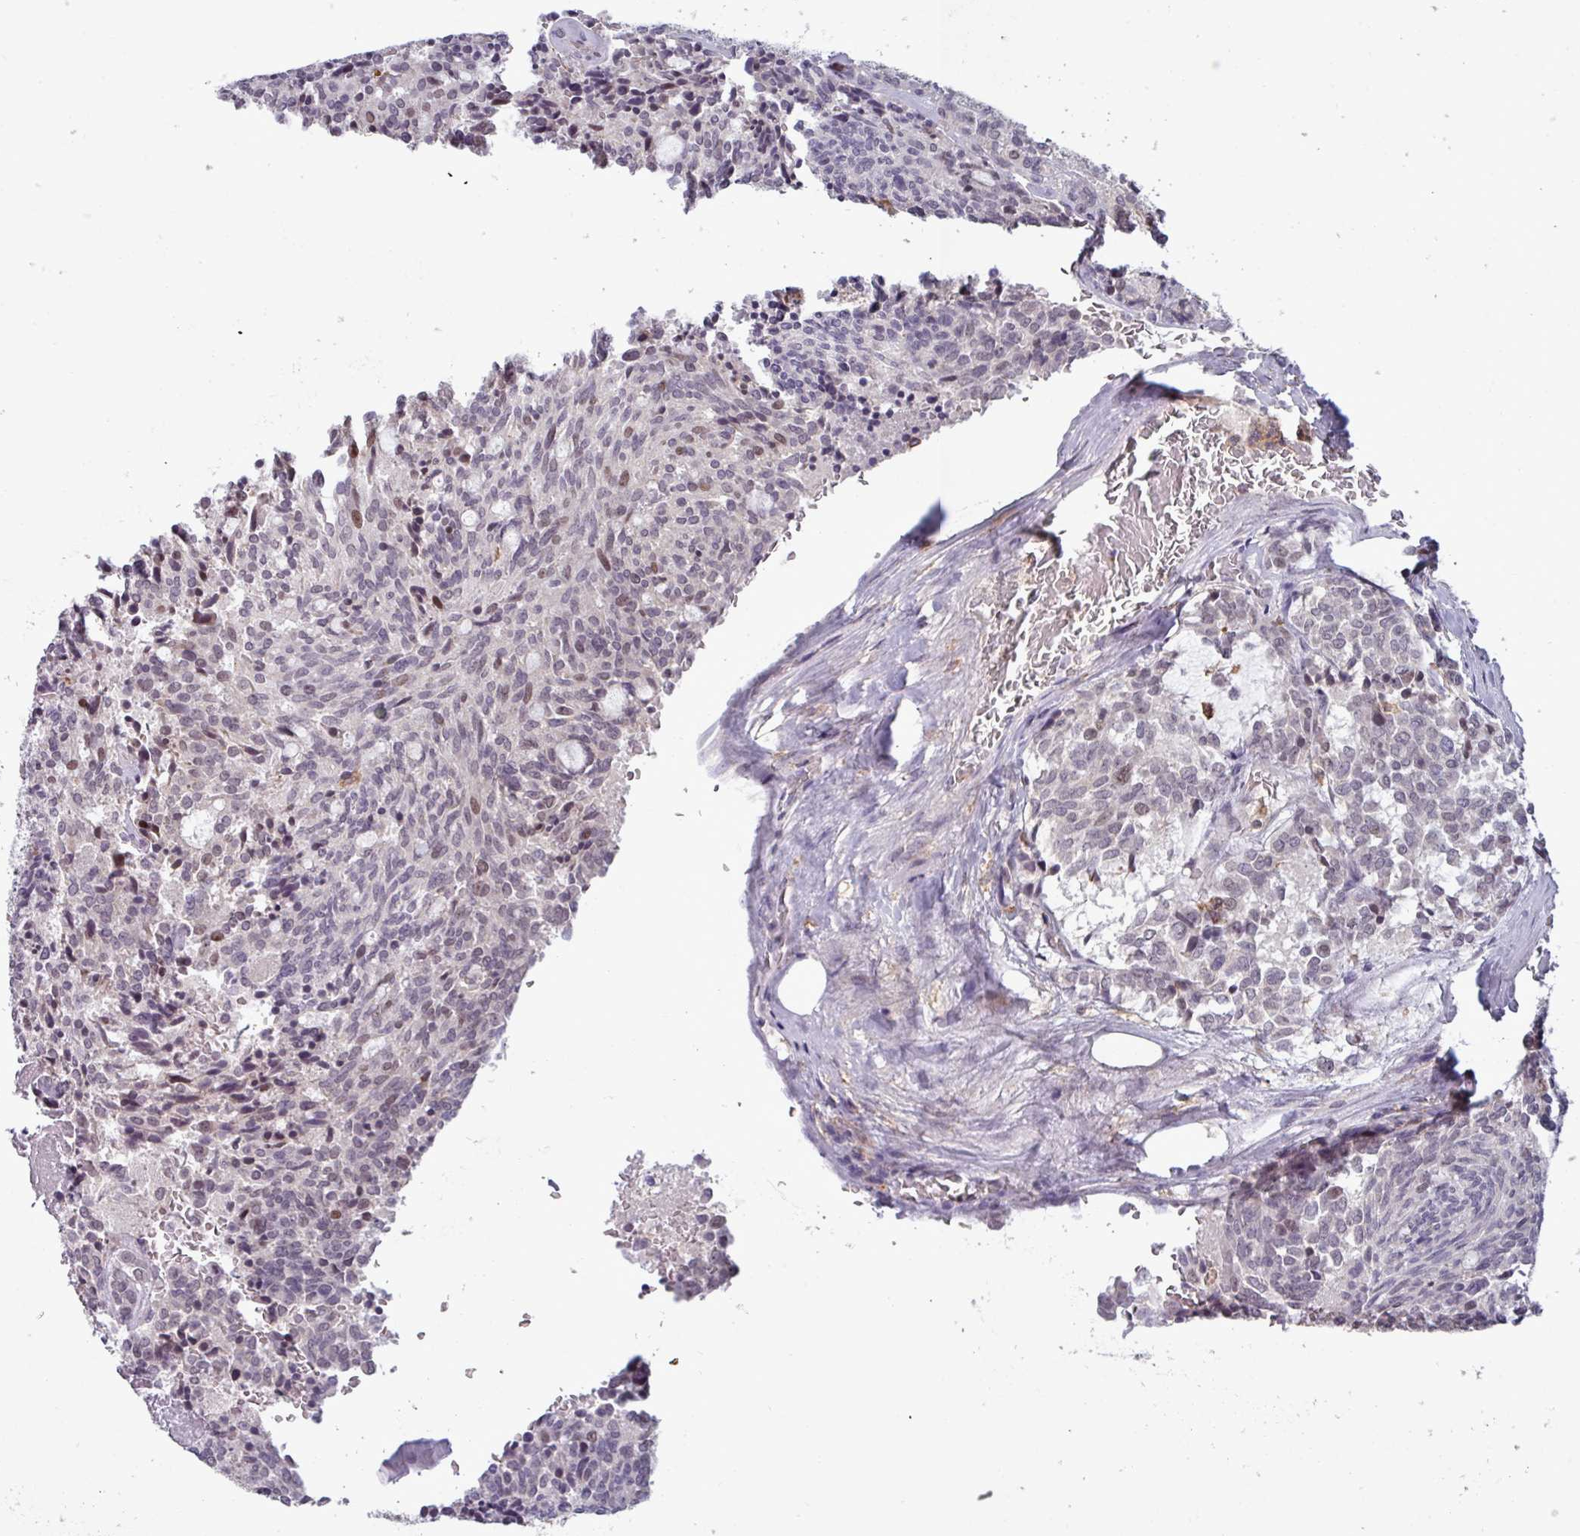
{"staining": {"intensity": "weak", "quantity": "<25%", "location": "nuclear"}, "tissue": "carcinoid", "cell_type": "Tumor cells", "image_type": "cancer", "snomed": [{"axis": "morphology", "description": "Carcinoid, malignant, NOS"}, {"axis": "topography", "description": "Pancreas"}], "caption": "Immunohistochemistry micrograph of human carcinoid stained for a protein (brown), which displays no staining in tumor cells. (Brightfield microscopy of DAB immunohistochemistry at high magnification).", "gene": "PRRX1", "patient": {"sex": "female", "age": 54}}